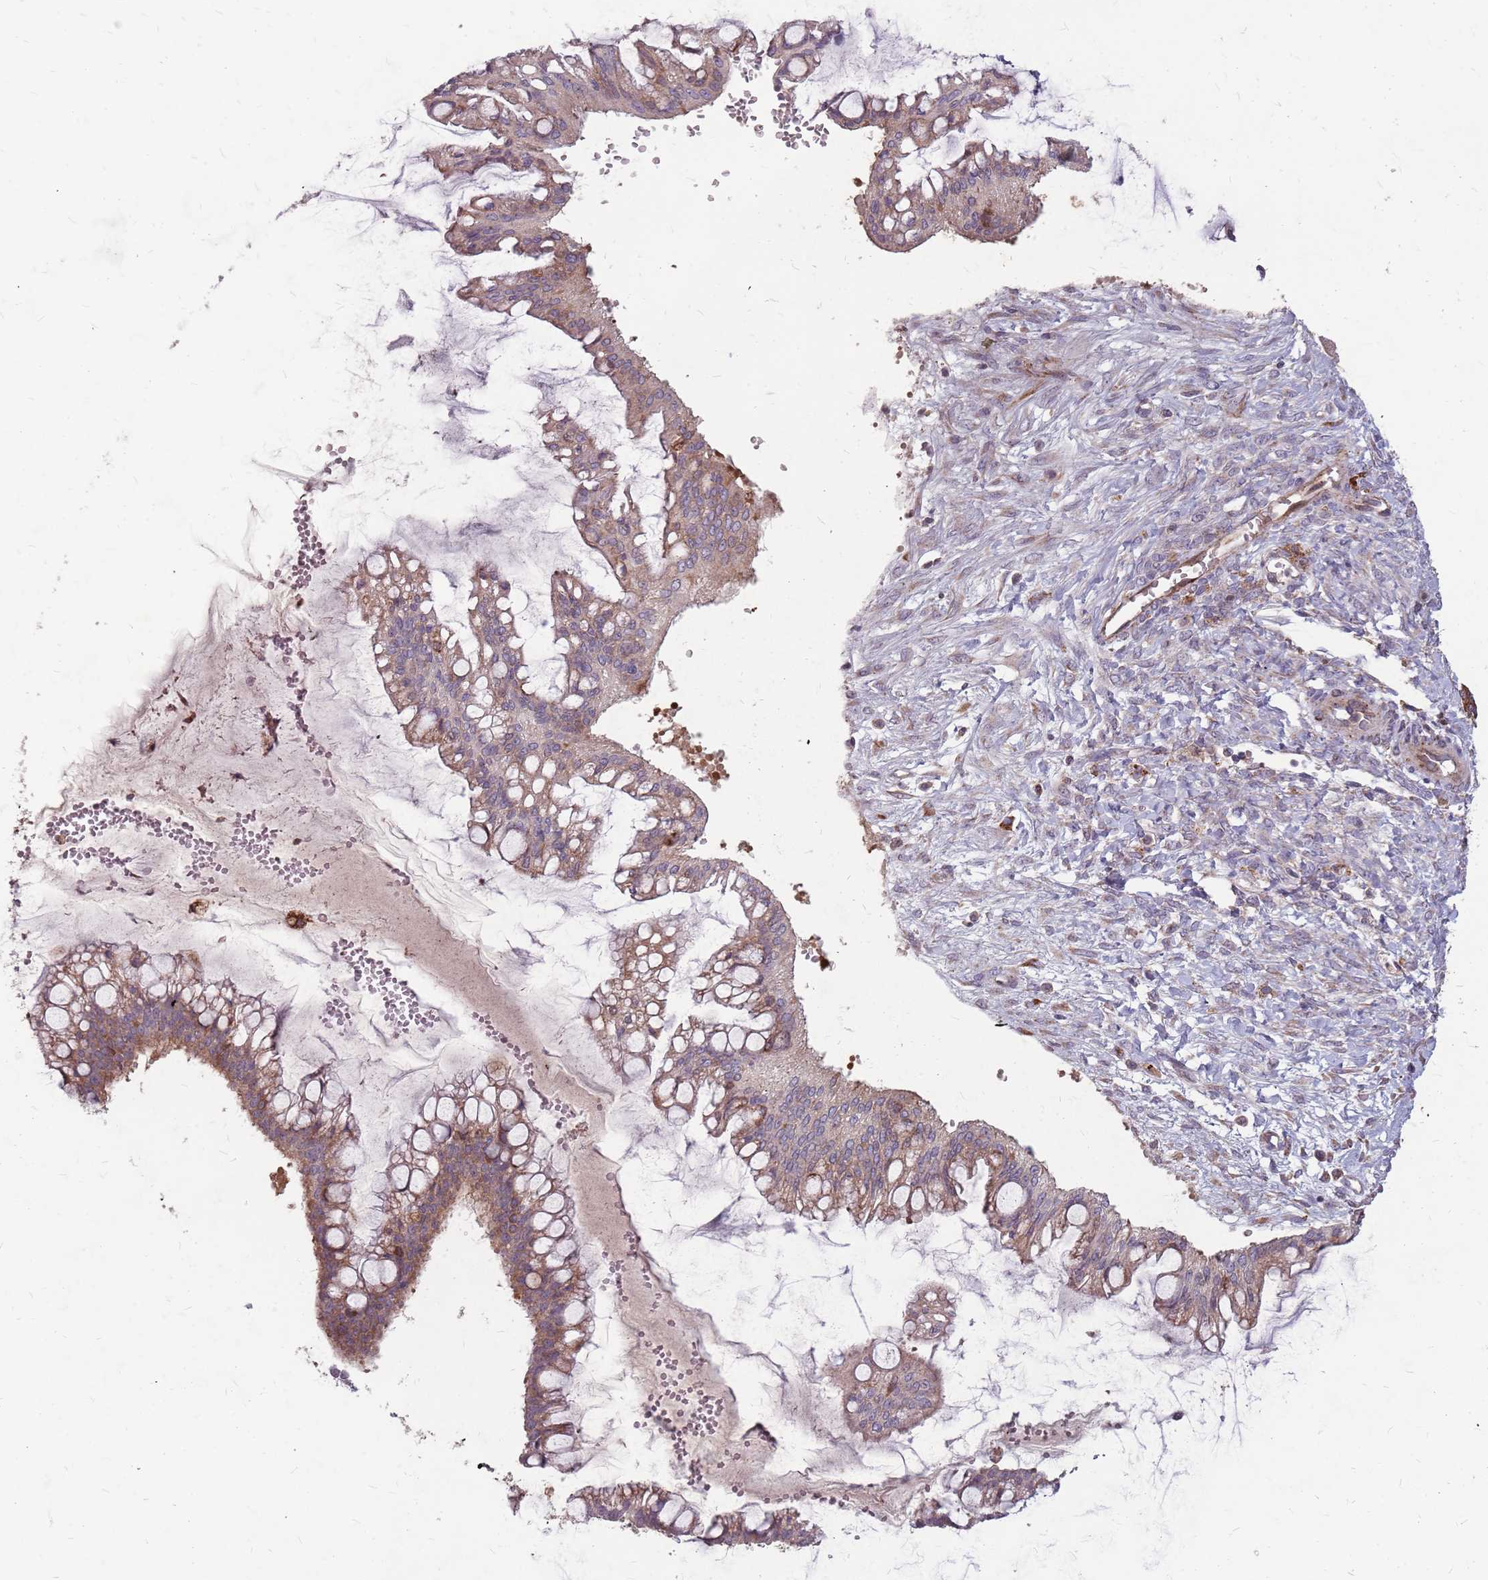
{"staining": {"intensity": "moderate", "quantity": "25%-75%", "location": "cytoplasmic/membranous"}, "tissue": "ovarian cancer", "cell_type": "Tumor cells", "image_type": "cancer", "snomed": [{"axis": "morphology", "description": "Cystadenocarcinoma, mucinous, NOS"}, {"axis": "topography", "description": "Ovary"}], "caption": "This histopathology image shows immunohistochemistry staining of mucinous cystadenocarcinoma (ovarian), with medium moderate cytoplasmic/membranous expression in approximately 25%-75% of tumor cells.", "gene": "NME4", "patient": {"sex": "female", "age": 73}}